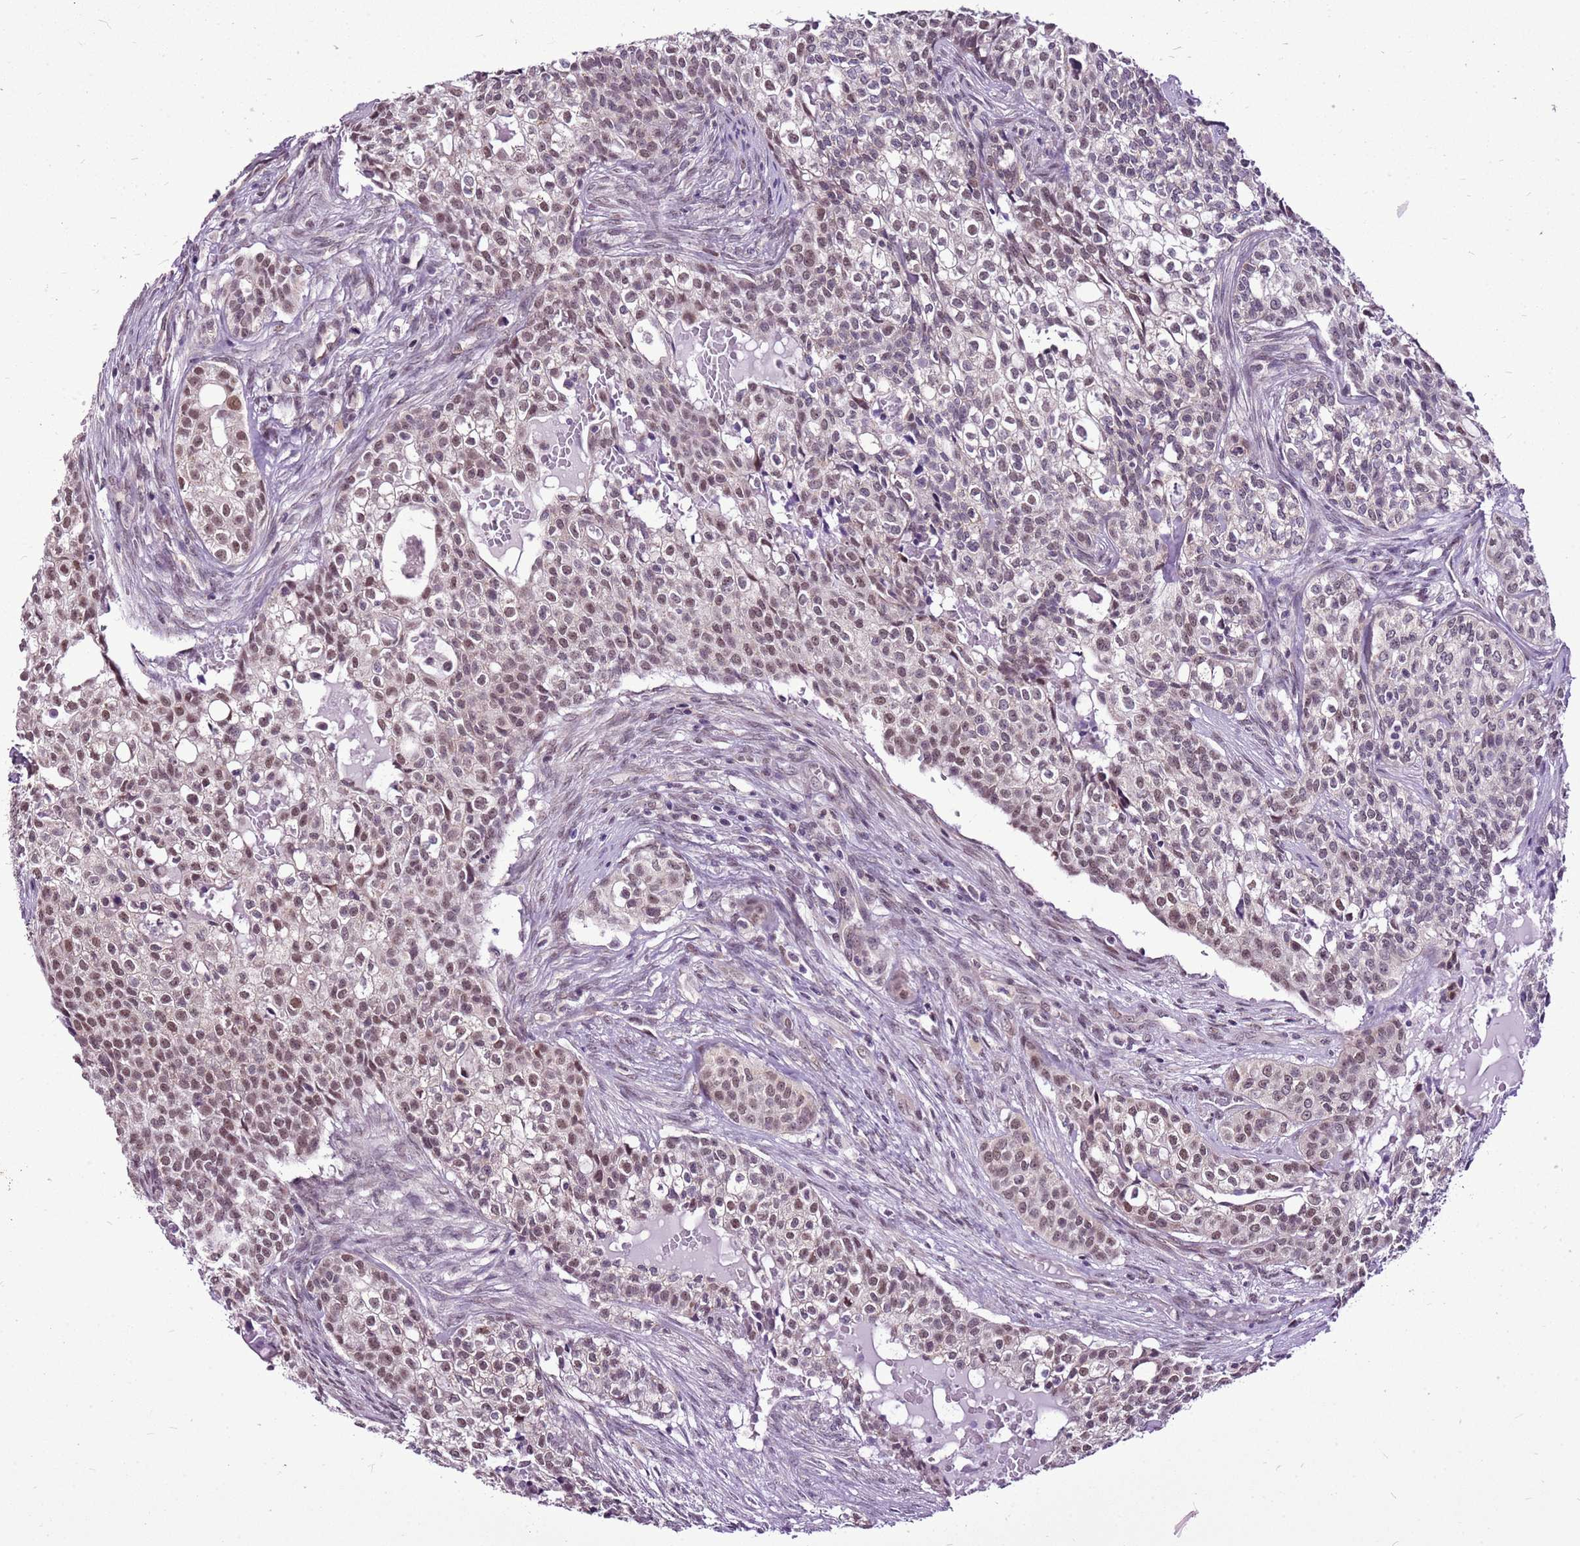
{"staining": {"intensity": "moderate", "quantity": "25%-75%", "location": "nuclear"}, "tissue": "head and neck cancer", "cell_type": "Tumor cells", "image_type": "cancer", "snomed": [{"axis": "morphology", "description": "Adenocarcinoma, NOS"}, {"axis": "topography", "description": "Head-Neck"}], "caption": "A micrograph of human adenocarcinoma (head and neck) stained for a protein shows moderate nuclear brown staining in tumor cells.", "gene": "CCDC166", "patient": {"sex": "male", "age": 81}}